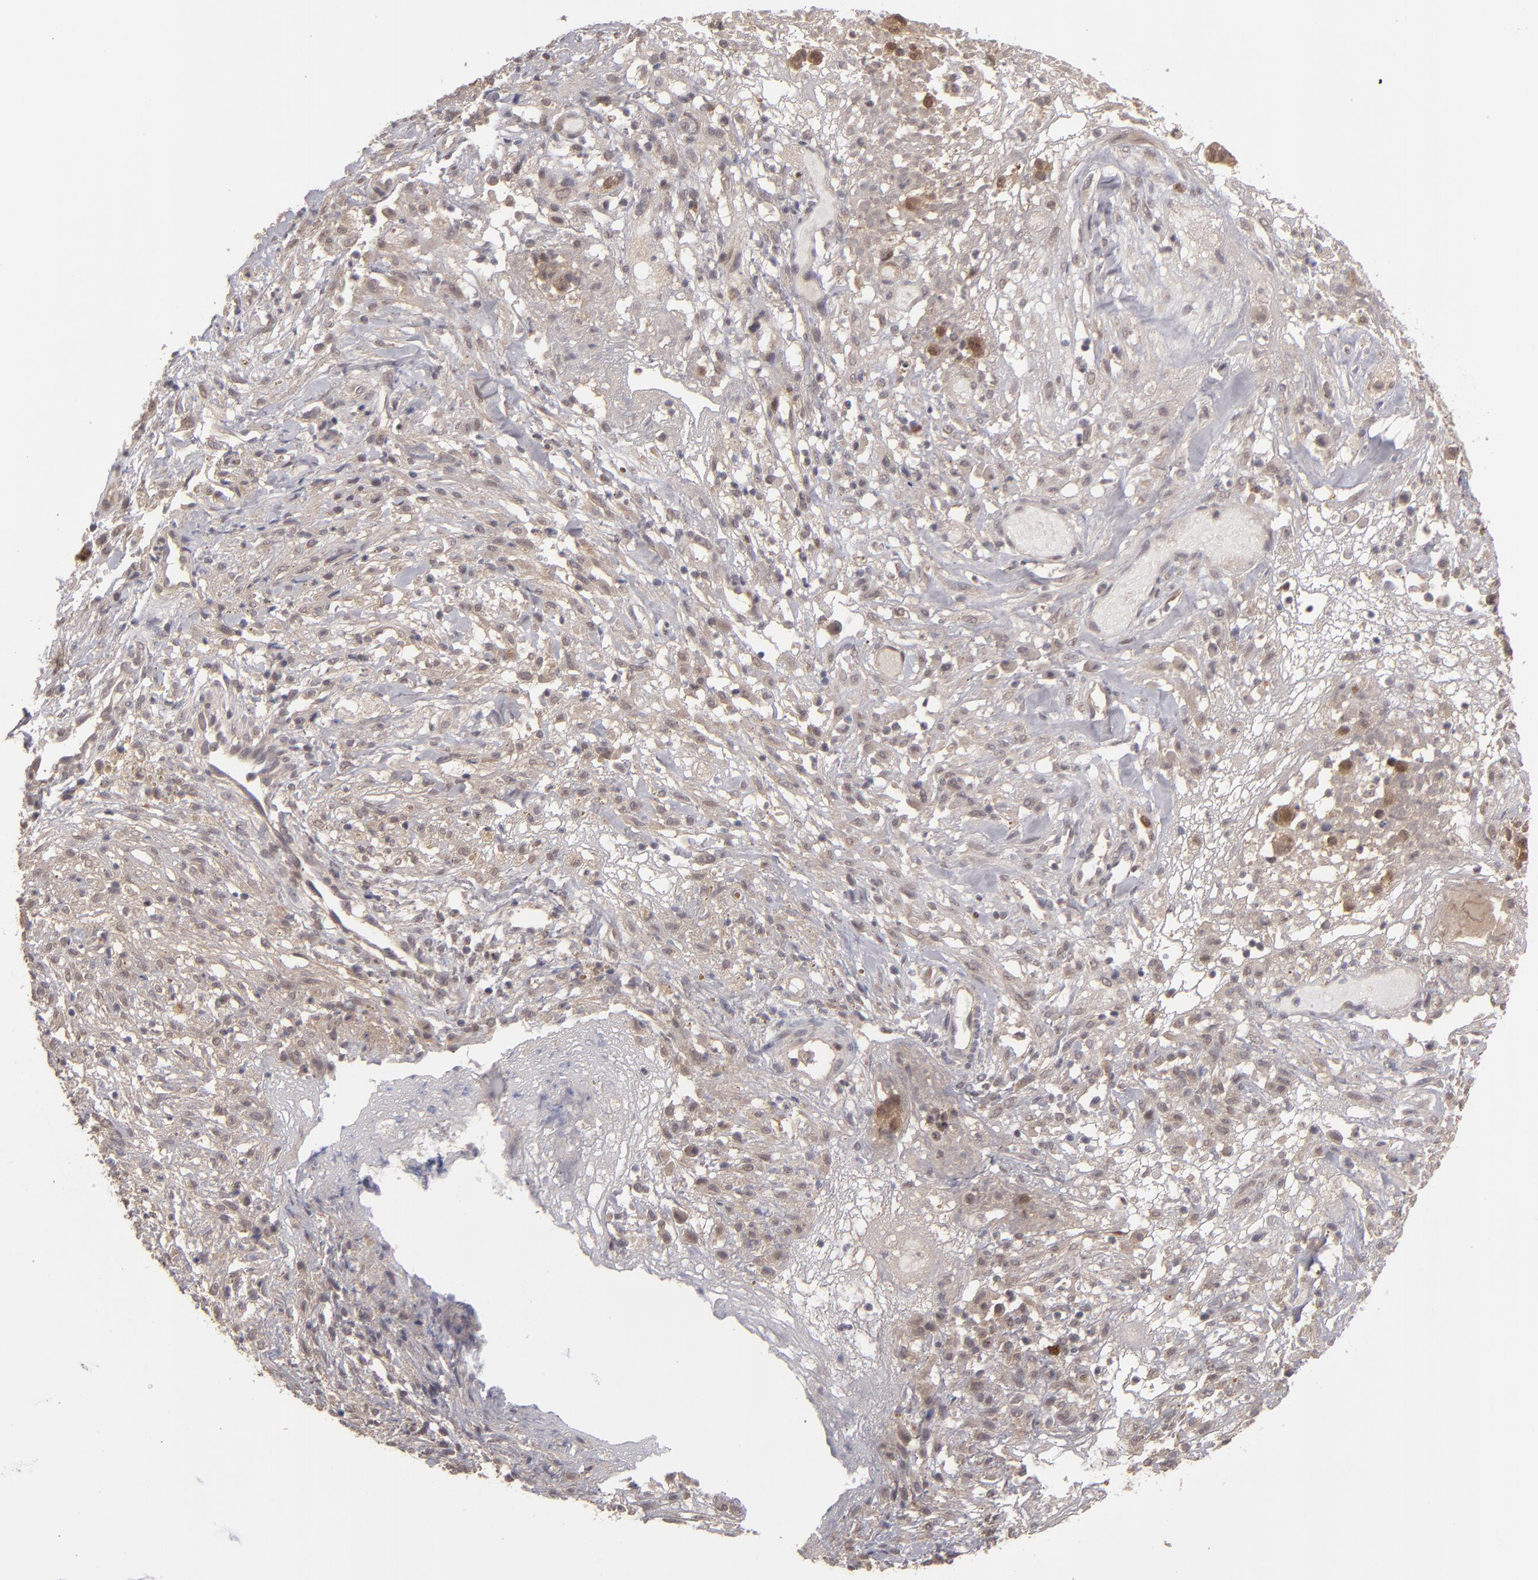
{"staining": {"intensity": "moderate", "quantity": ">75%", "location": "cytoplasmic/membranous"}, "tissue": "ovarian cancer", "cell_type": "Tumor cells", "image_type": "cancer", "snomed": [{"axis": "morphology", "description": "Carcinoma, endometroid"}, {"axis": "topography", "description": "Ovary"}], "caption": "Immunohistochemistry image of human ovarian endometroid carcinoma stained for a protein (brown), which exhibits medium levels of moderate cytoplasmic/membranous staining in about >75% of tumor cells.", "gene": "TYMS", "patient": {"sex": "female", "age": 42}}